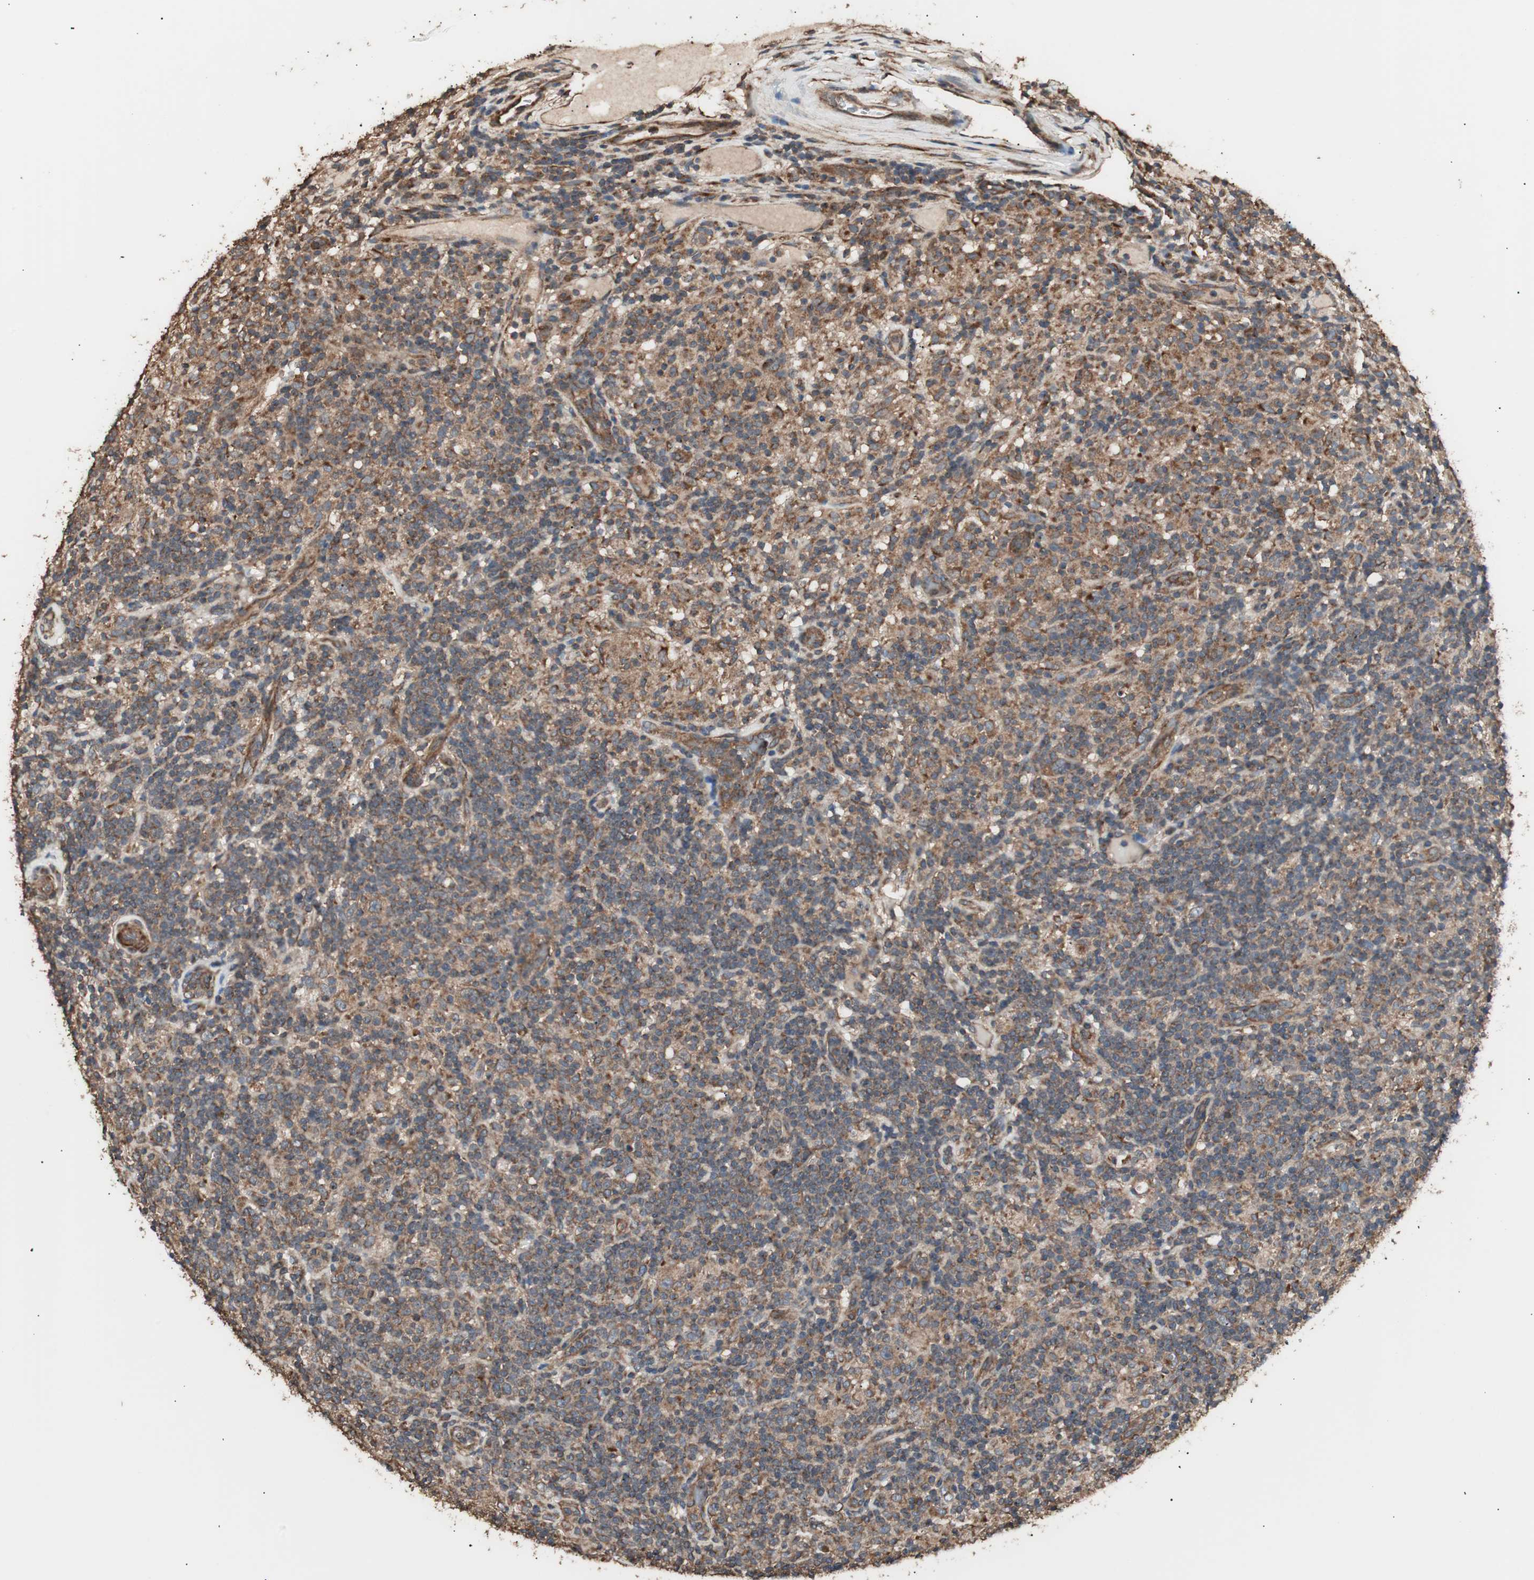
{"staining": {"intensity": "weak", "quantity": ">75%", "location": "cytoplasmic/membranous"}, "tissue": "lymphoma", "cell_type": "Tumor cells", "image_type": "cancer", "snomed": [{"axis": "morphology", "description": "Hodgkin's disease, NOS"}, {"axis": "topography", "description": "Lymph node"}], "caption": "Immunohistochemistry photomicrograph of neoplastic tissue: human Hodgkin's disease stained using immunohistochemistry (IHC) shows low levels of weak protein expression localized specifically in the cytoplasmic/membranous of tumor cells, appearing as a cytoplasmic/membranous brown color.", "gene": "LZTS1", "patient": {"sex": "male", "age": 70}}